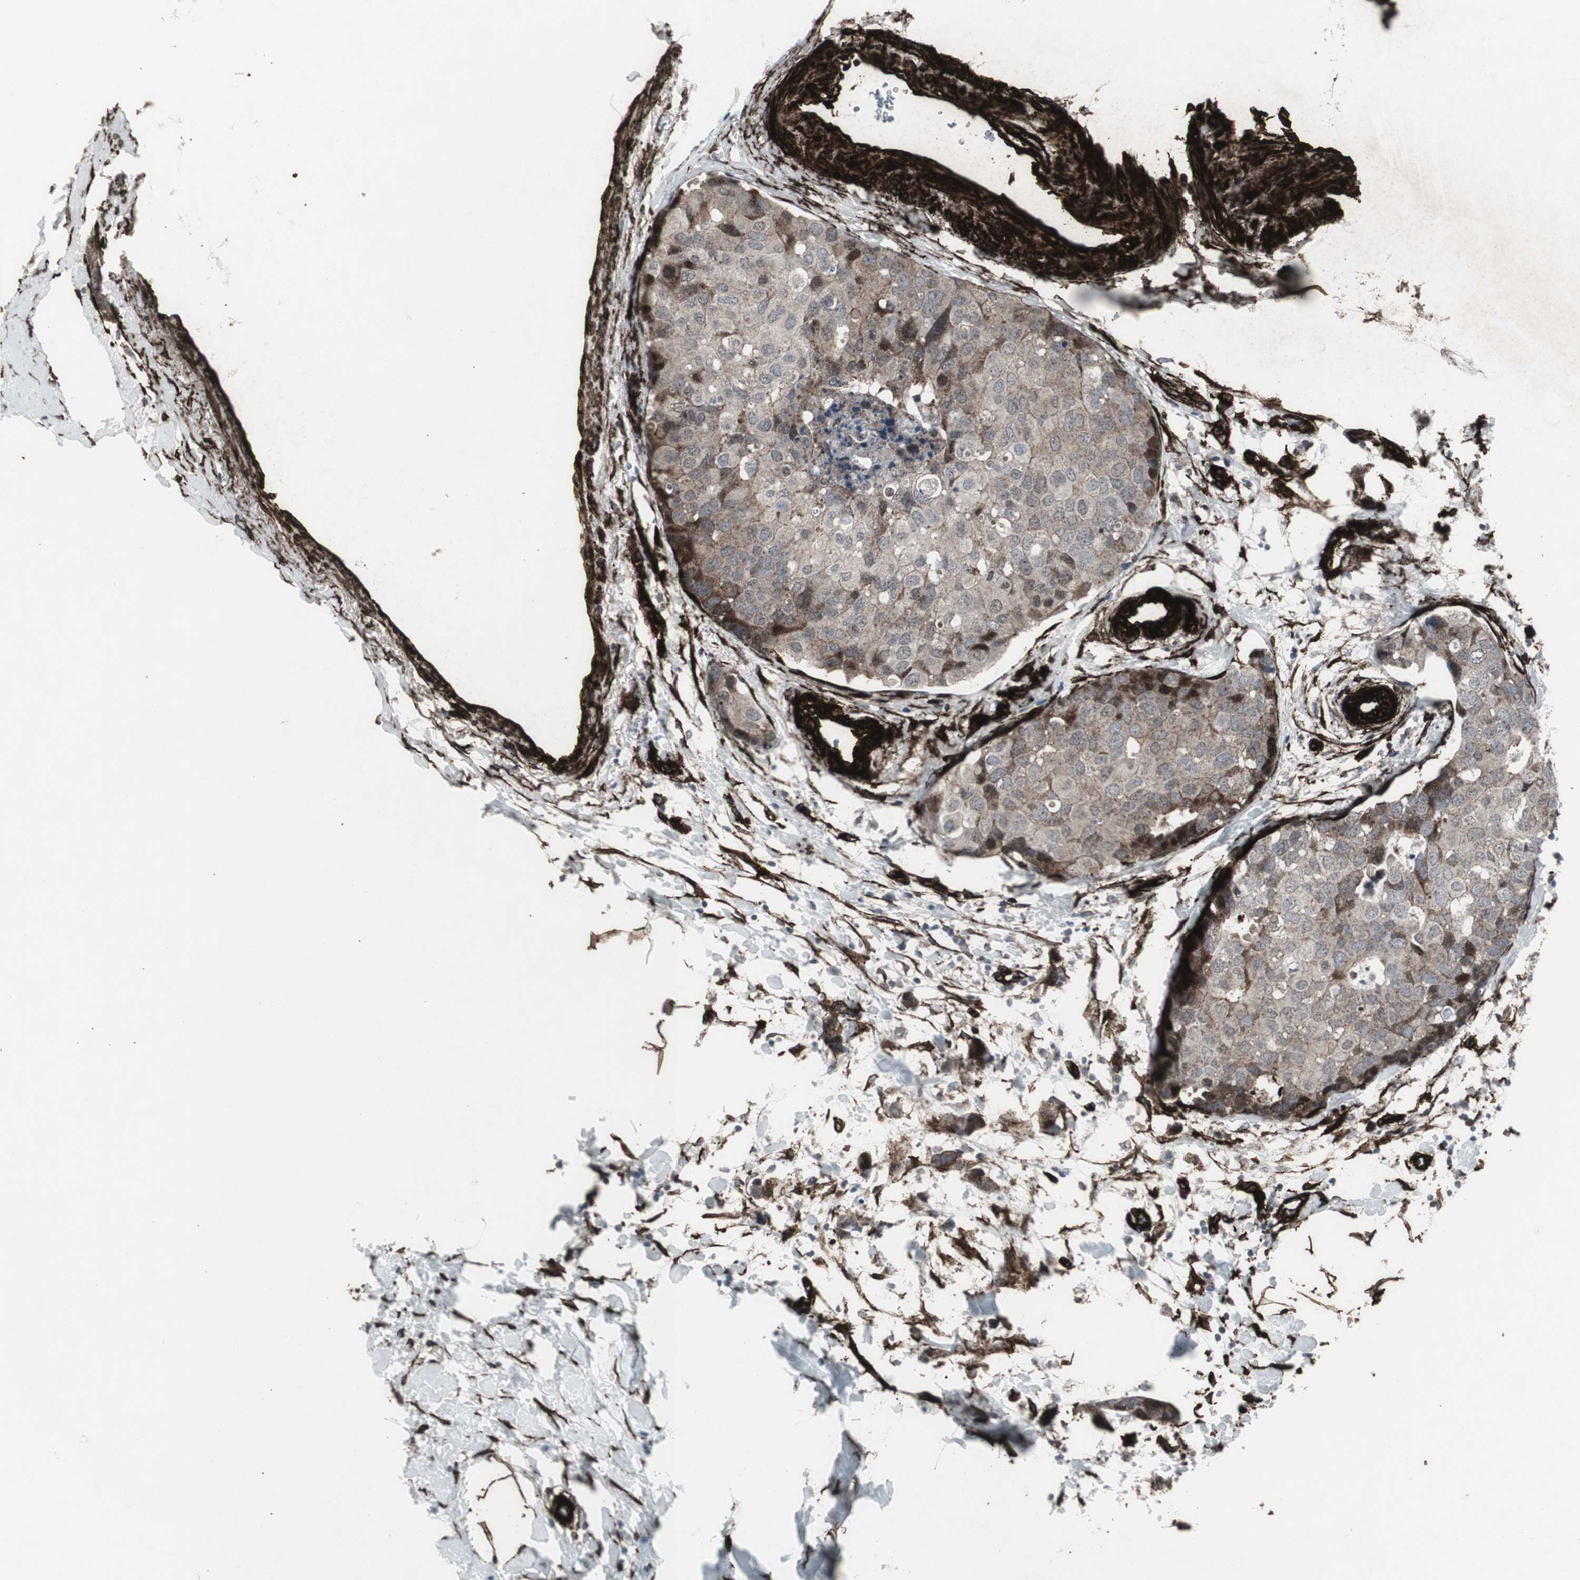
{"staining": {"intensity": "weak", "quantity": "25%-75%", "location": "cytoplasmic/membranous"}, "tissue": "breast cancer", "cell_type": "Tumor cells", "image_type": "cancer", "snomed": [{"axis": "morphology", "description": "Normal tissue, NOS"}, {"axis": "morphology", "description": "Duct carcinoma"}, {"axis": "topography", "description": "Breast"}], "caption": "A high-resolution photomicrograph shows IHC staining of breast cancer, which shows weak cytoplasmic/membranous expression in about 25%-75% of tumor cells.", "gene": "PDGFA", "patient": {"sex": "female", "age": 50}}